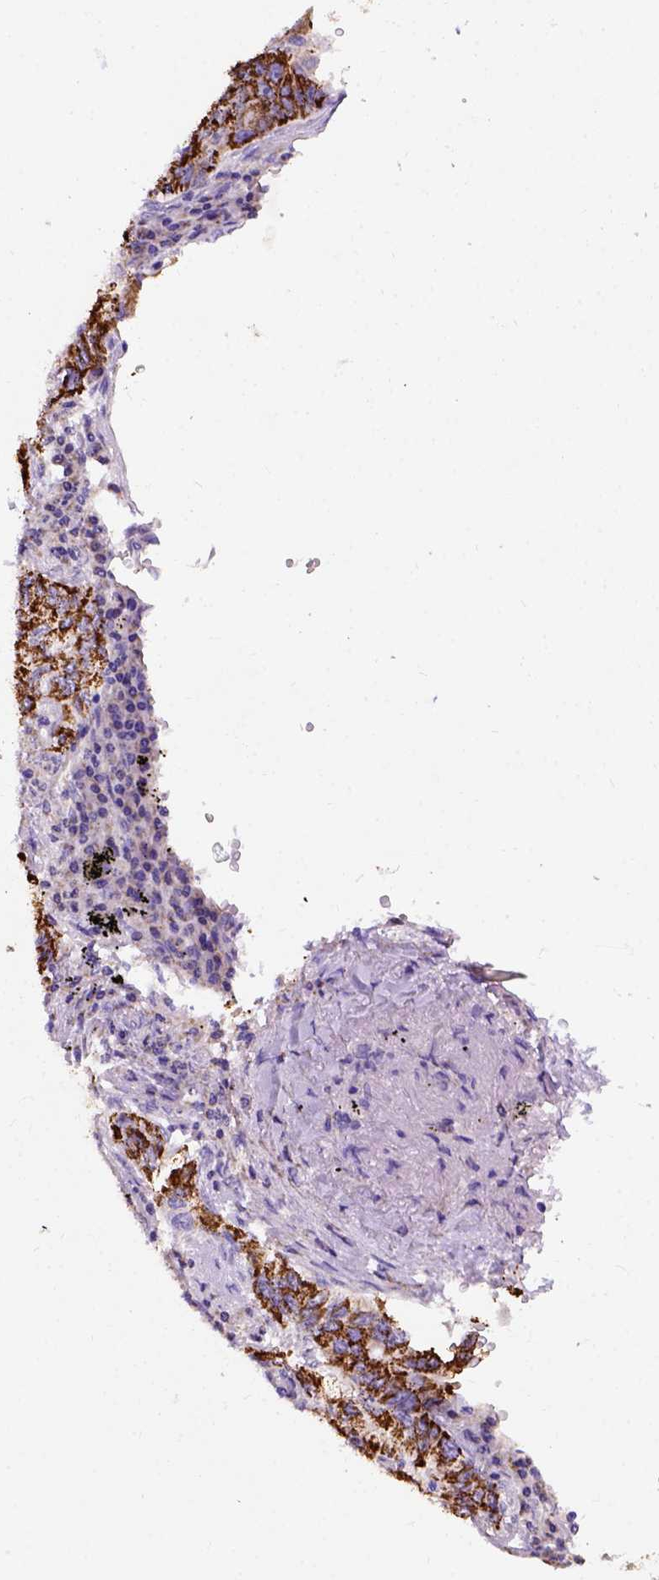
{"staining": {"intensity": "strong", "quantity": ">75%", "location": "cytoplasmic/membranous"}, "tissue": "lung cancer", "cell_type": "Tumor cells", "image_type": "cancer", "snomed": [{"axis": "morphology", "description": "Adenocarcinoma, NOS"}, {"axis": "morphology", "description": "Adenocarcinoma, metastatic, NOS"}, {"axis": "topography", "description": "Lymph node"}, {"axis": "topography", "description": "Lung"}], "caption": "Protein analysis of adenocarcinoma (lung) tissue exhibits strong cytoplasmic/membranous positivity in about >75% of tumor cells. (brown staining indicates protein expression, while blue staining denotes nuclei).", "gene": "L2HGDH", "patient": {"sex": "female", "age": 54}}